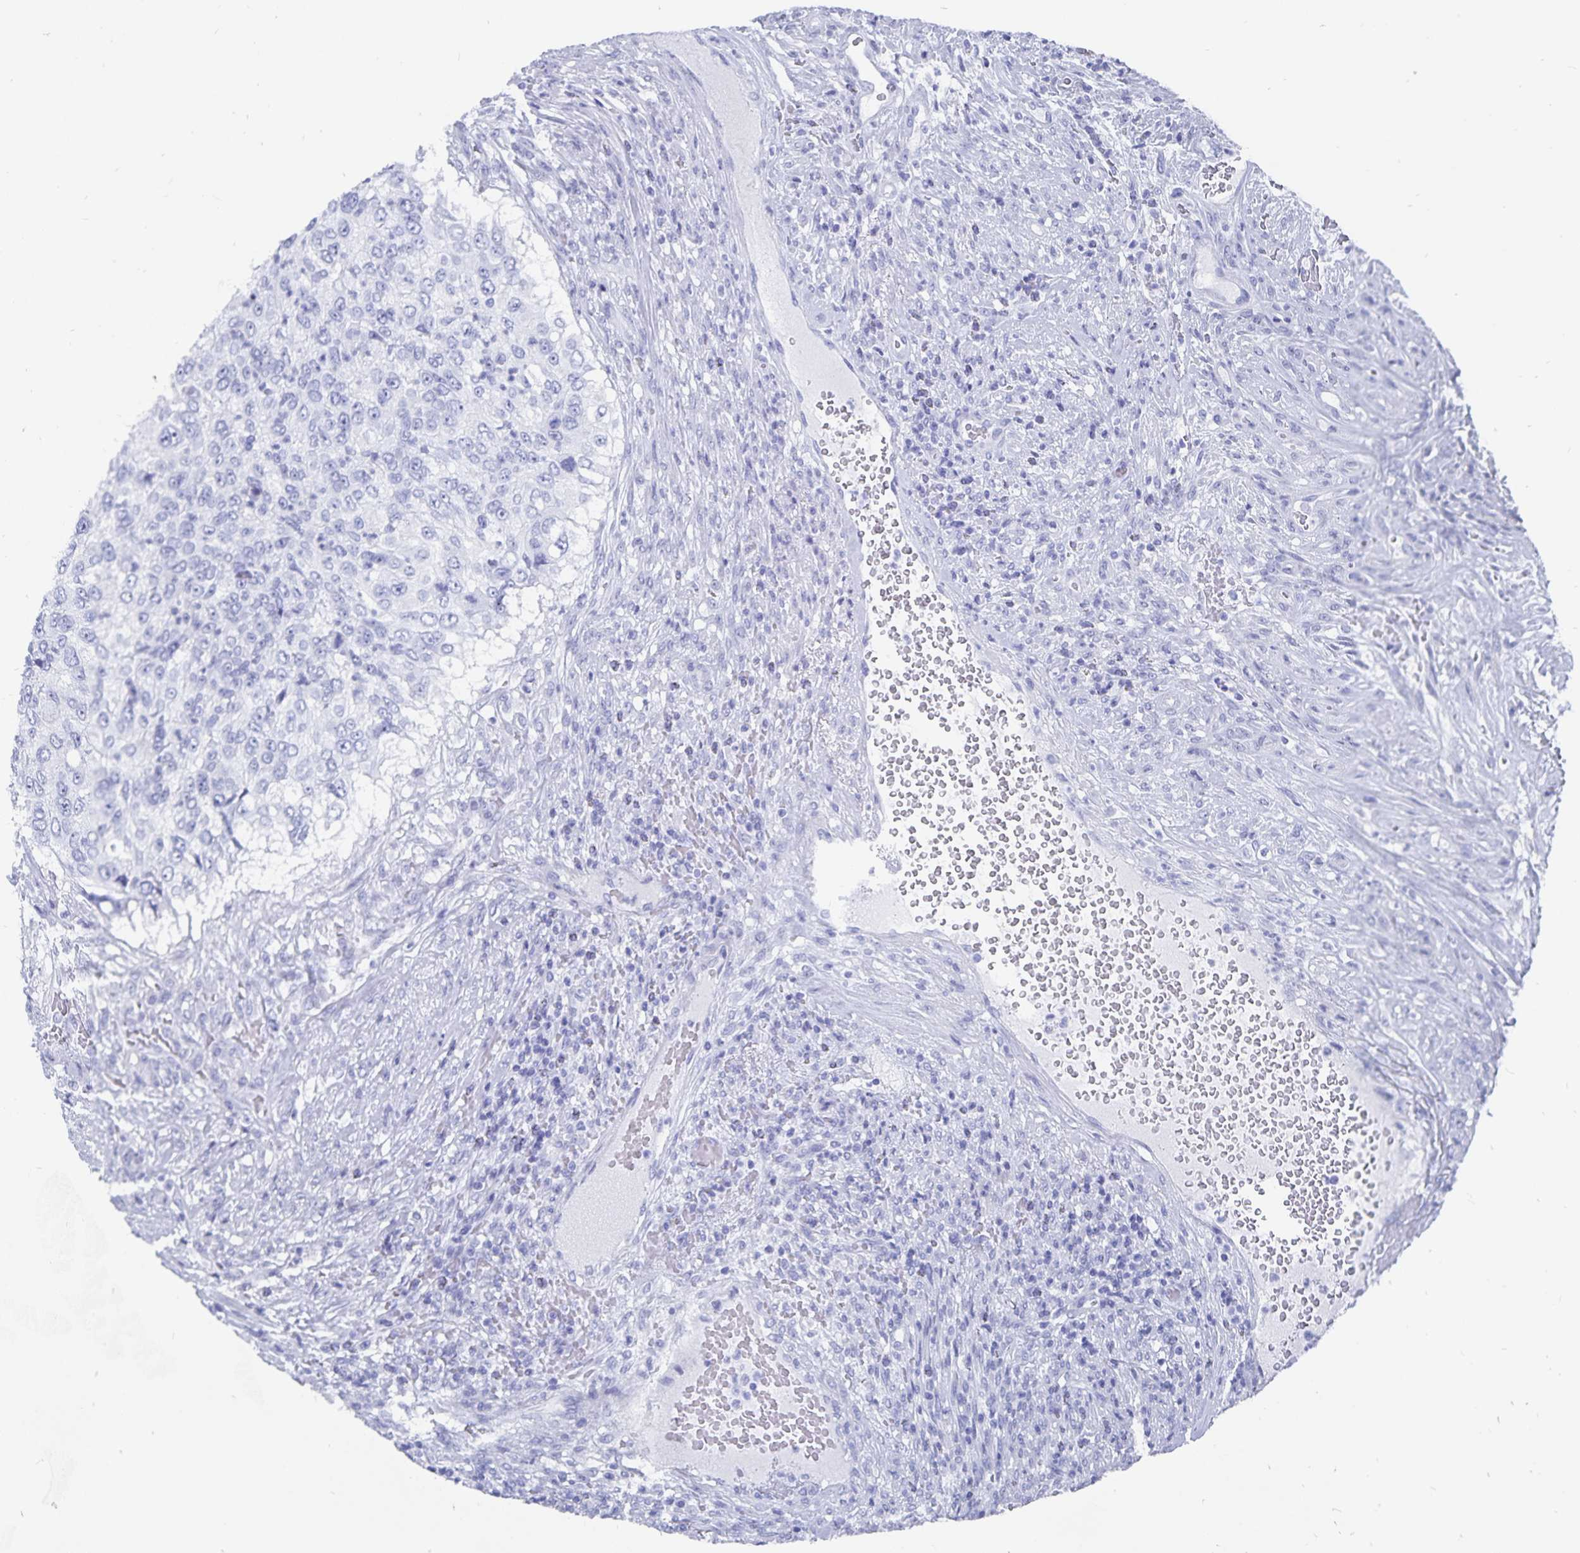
{"staining": {"intensity": "negative", "quantity": "none", "location": "none"}, "tissue": "urothelial cancer", "cell_type": "Tumor cells", "image_type": "cancer", "snomed": [{"axis": "morphology", "description": "Urothelial carcinoma, High grade"}, {"axis": "topography", "description": "Urinary bladder"}], "caption": "A photomicrograph of human urothelial cancer is negative for staining in tumor cells.", "gene": "ADH1A", "patient": {"sex": "female", "age": 60}}